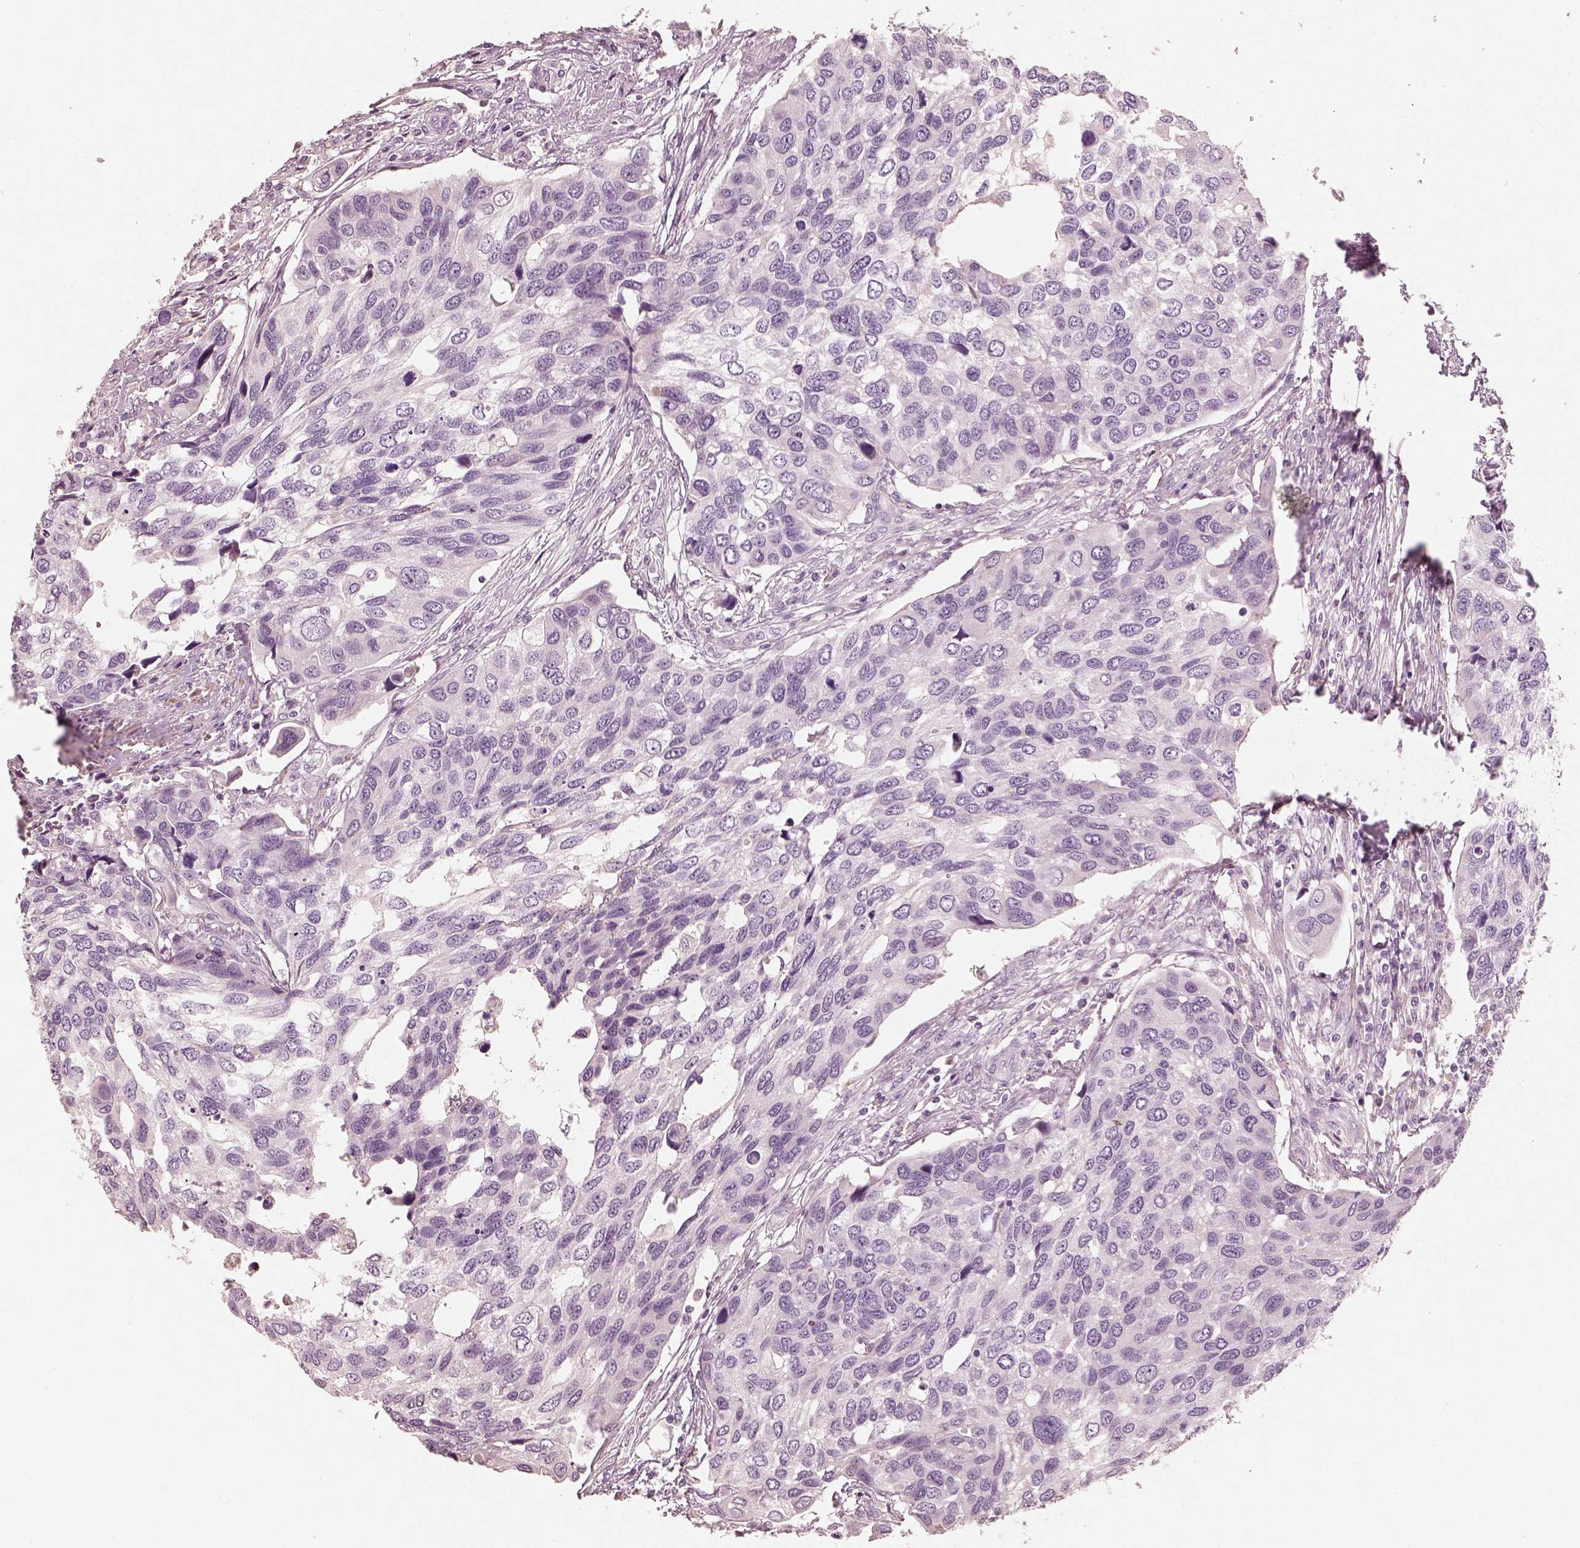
{"staining": {"intensity": "negative", "quantity": "none", "location": "none"}, "tissue": "urothelial cancer", "cell_type": "Tumor cells", "image_type": "cancer", "snomed": [{"axis": "morphology", "description": "Urothelial carcinoma, High grade"}, {"axis": "topography", "description": "Urinary bladder"}], "caption": "Tumor cells show no significant protein positivity in urothelial carcinoma (high-grade). (DAB (3,3'-diaminobenzidine) IHC visualized using brightfield microscopy, high magnification).", "gene": "RS1", "patient": {"sex": "male", "age": 60}}